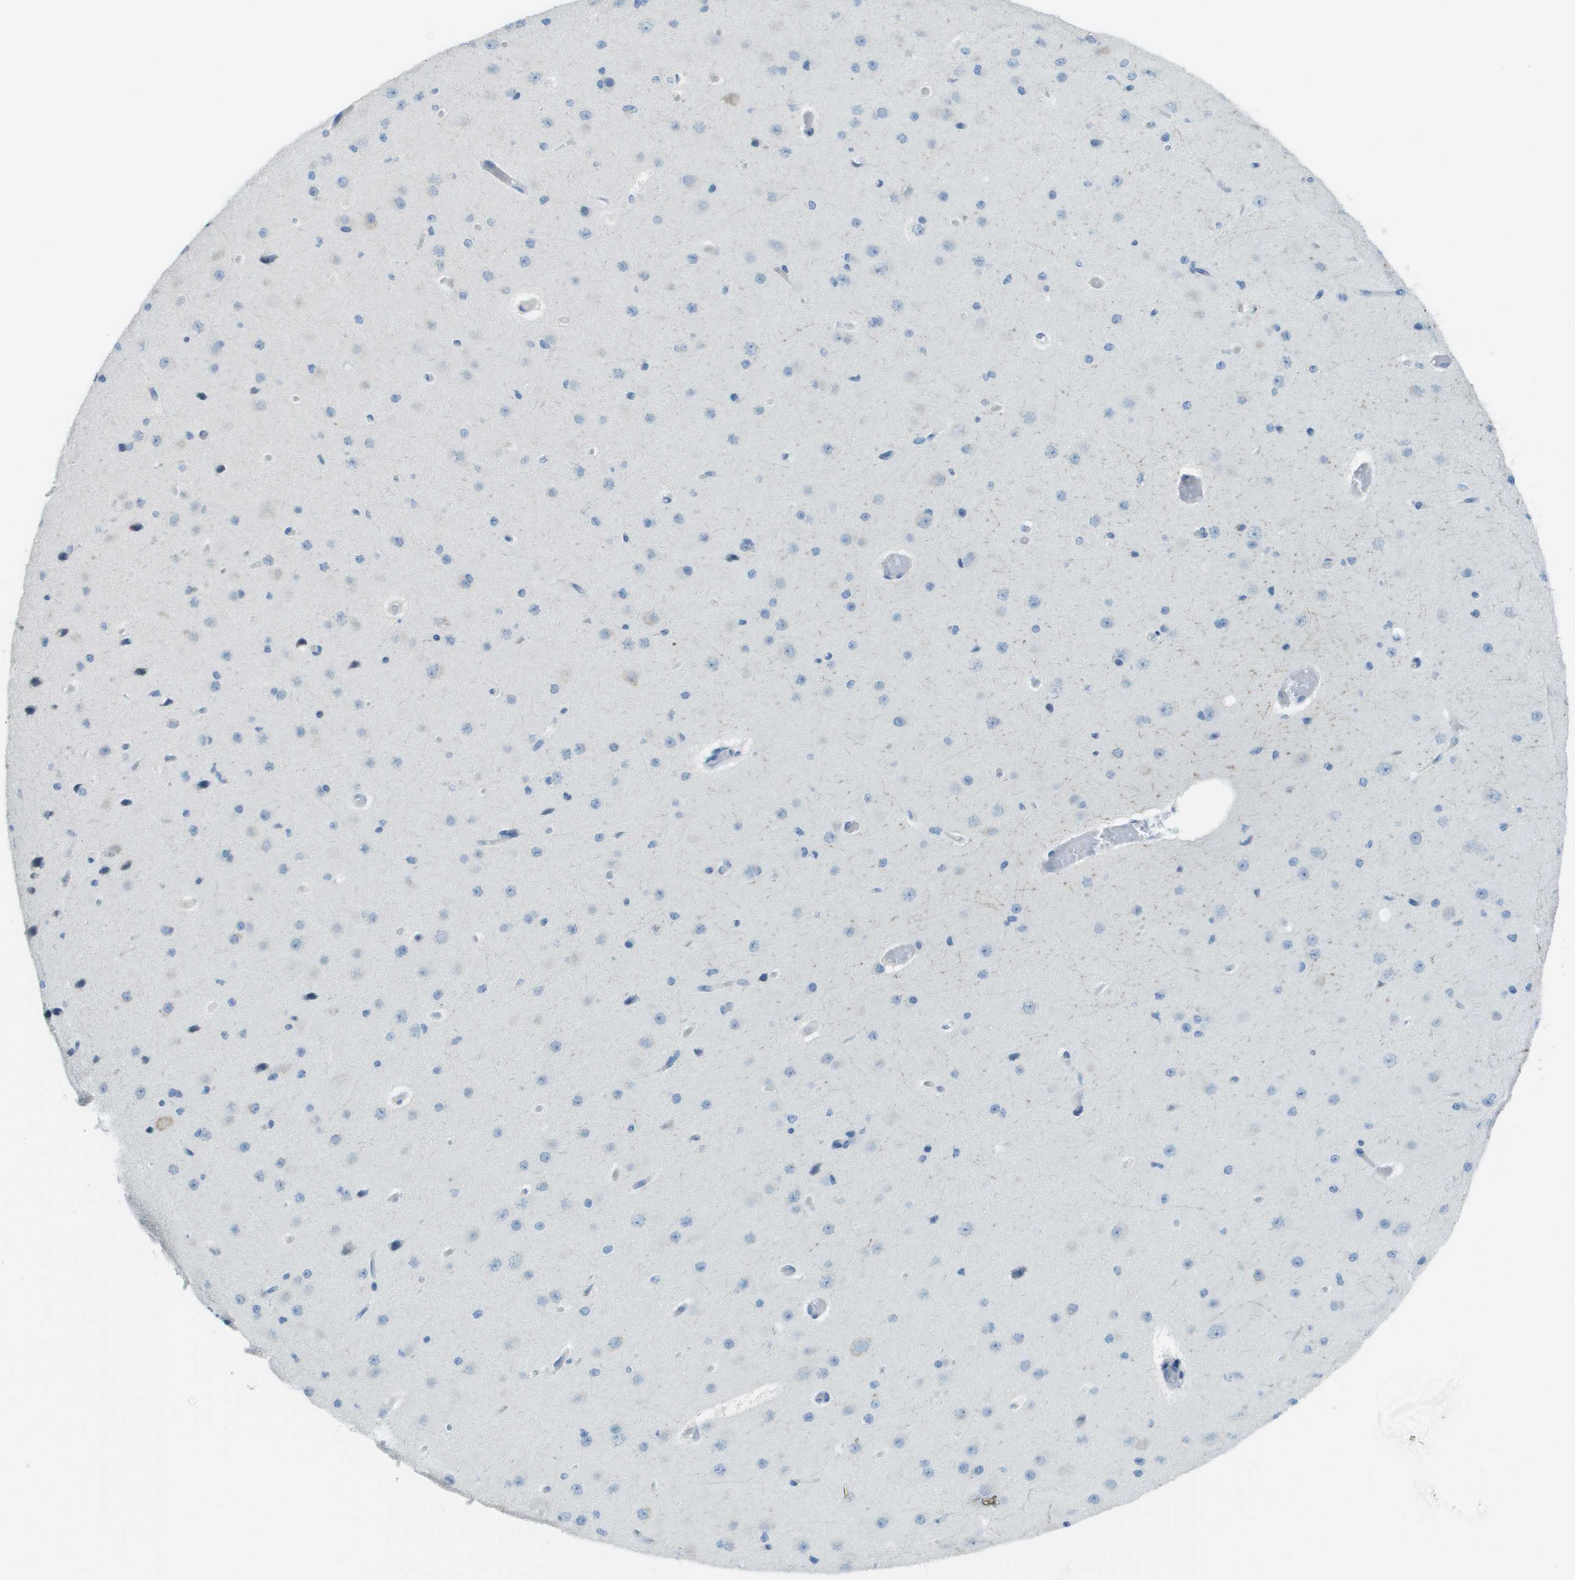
{"staining": {"intensity": "negative", "quantity": "none", "location": "none"}, "tissue": "cerebral cortex", "cell_type": "Endothelial cells", "image_type": "normal", "snomed": [{"axis": "morphology", "description": "Normal tissue, NOS"}, {"axis": "morphology", "description": "Developmental malformation"}, {"axis": "topography", "description": "Cerebral cortex"}], "caption": "Immunohistochemistry (IHC) photomicrograph of benign cerebral cortex stained for a protein (brown), which displays no staining in endothelial cells.", "gene": "PTGDR2", "patient": {"sex": "female", "age": 30}}